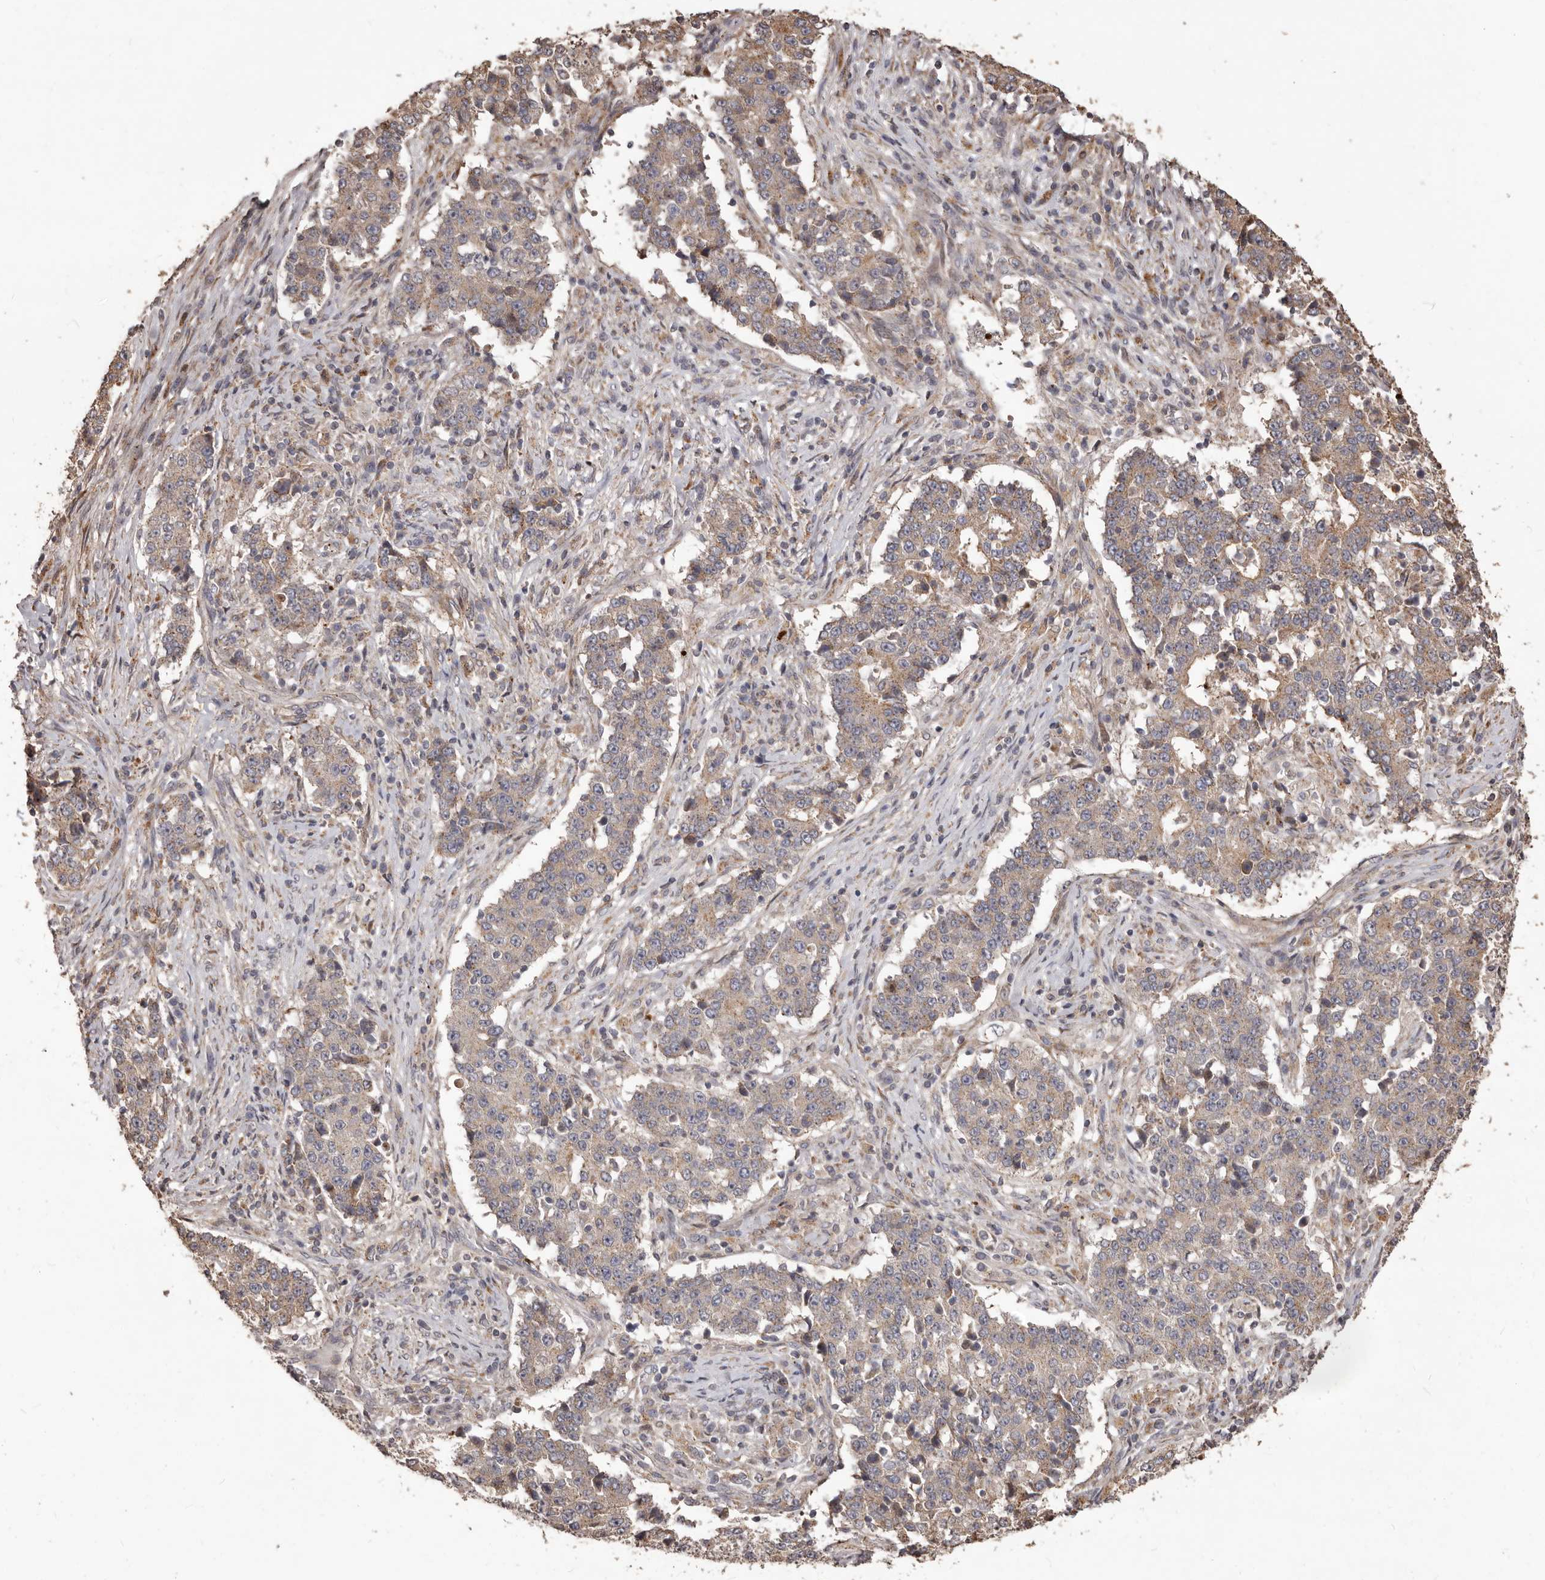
{"staining": {"intensity": "weak", "quantity": "25%-75%", "location": "cytoplasmic/membranous"}, "tissue": "stomach cancer", "cell_type": "Tumor cells", "image_type": "cancer", "snomed": [{"axis": "morphology", "description": "Adenocarcinoma, NOS"}, {"axis": "topography", "description": "Stomach"}], "caption": "Immunohistochemistry (IHC) of stomach cancer (adenocarcinoma) demonstrates low levels of weak cytoplasmic/membranous staining in about 25%-75% of tumor cells.", "gene": "MTO1", "patient": {"sex": "male", "age": 59}}